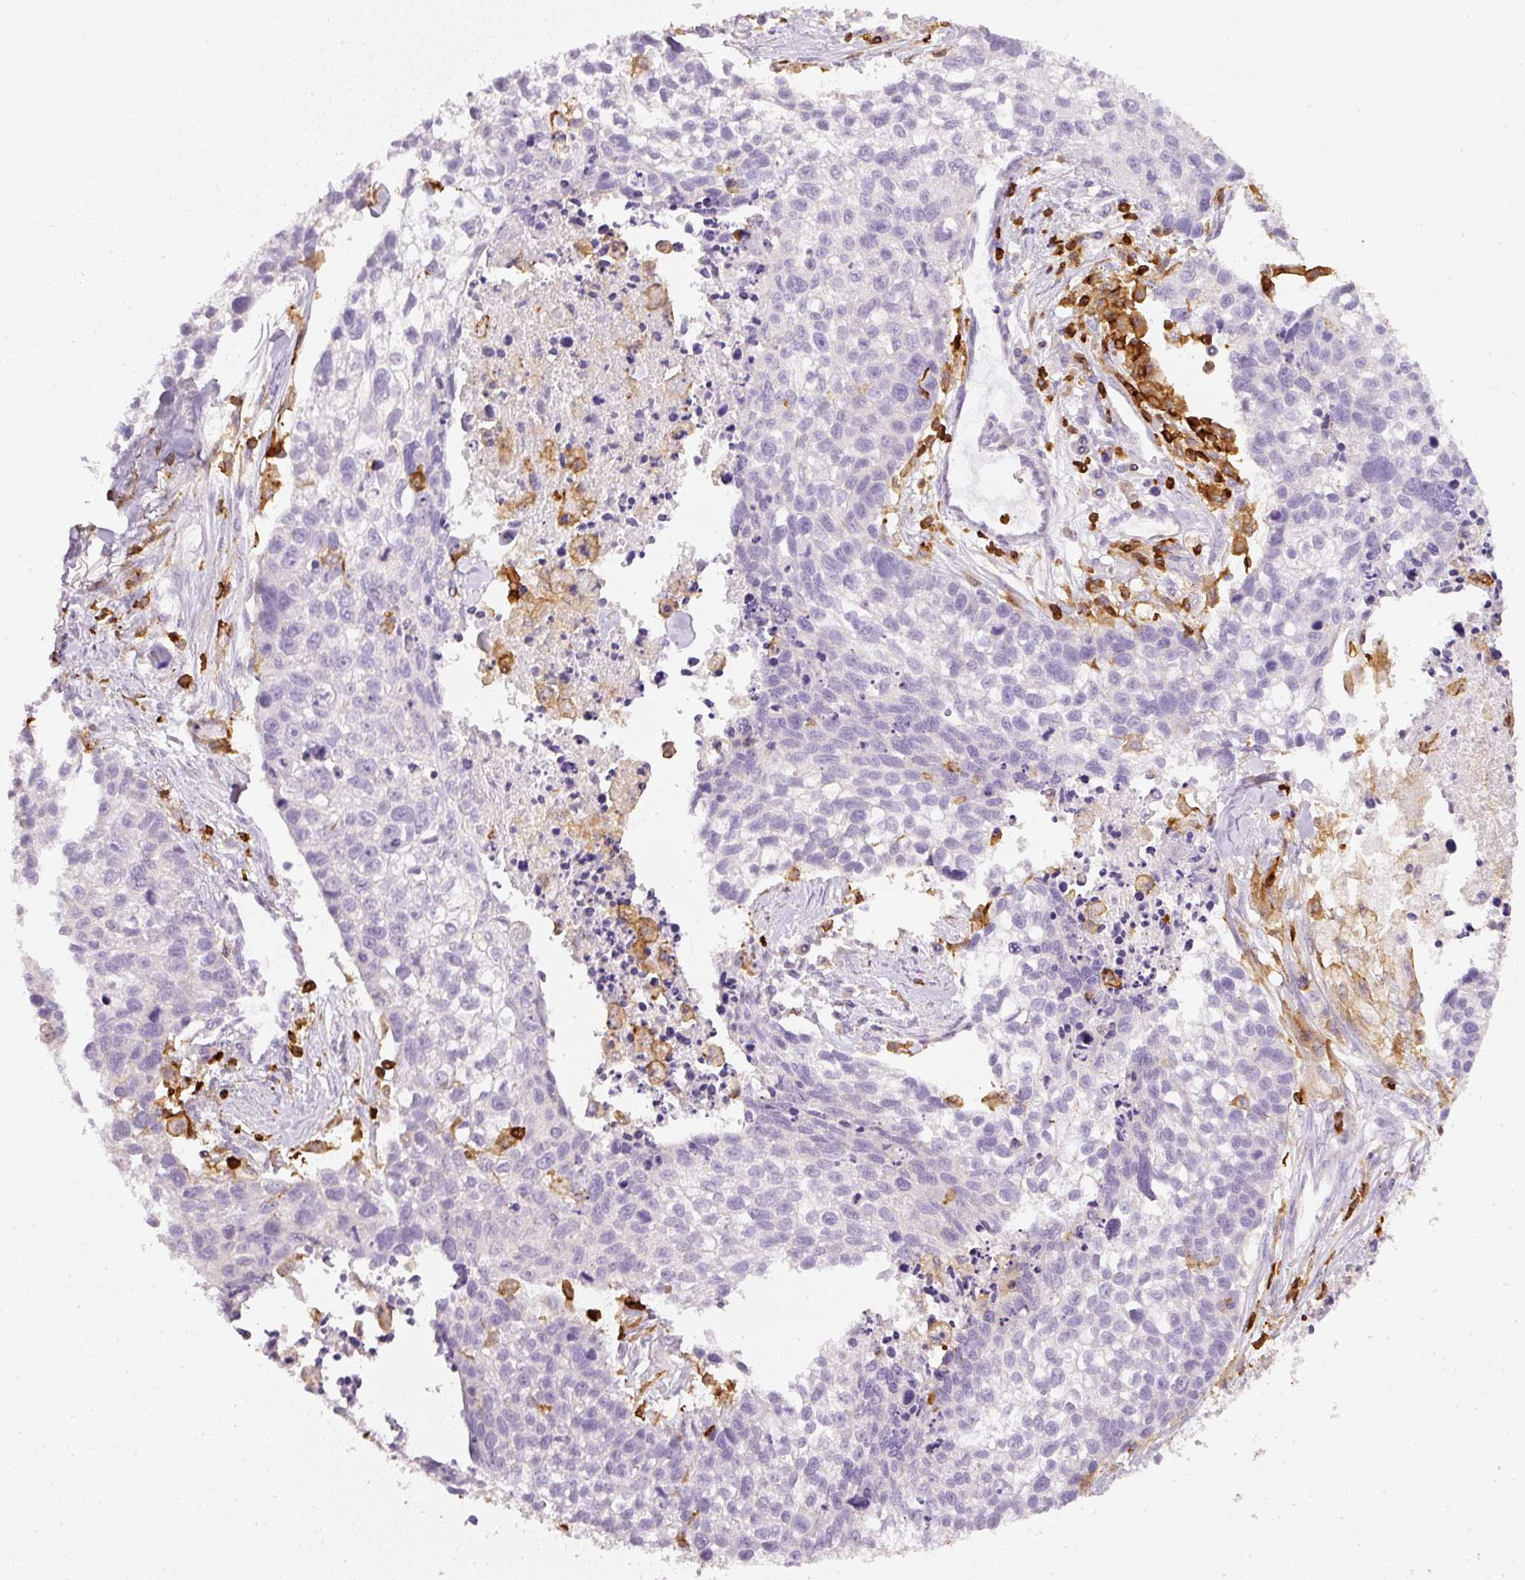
{"staining": {"intensity": "negative", "quantity": "none", "location": "none"}, "tissue": "lung cancer", "cell_type": "Tumor cells", "image_type": "cancer", "snomed": [{"axis": "morphology", "description": "Squamous cell carcinoma, NOS"}, {"axis": "topography", "description": "Lung"}], "caption": "An immunohistochemistry histopathology image of squamous cell carcinoma (lung) is shown. There is no staining in tumor cells of squamous cell carcinoma (lung).", "gene": "EVL", "patient": {"sex": "male", "age": 74}}